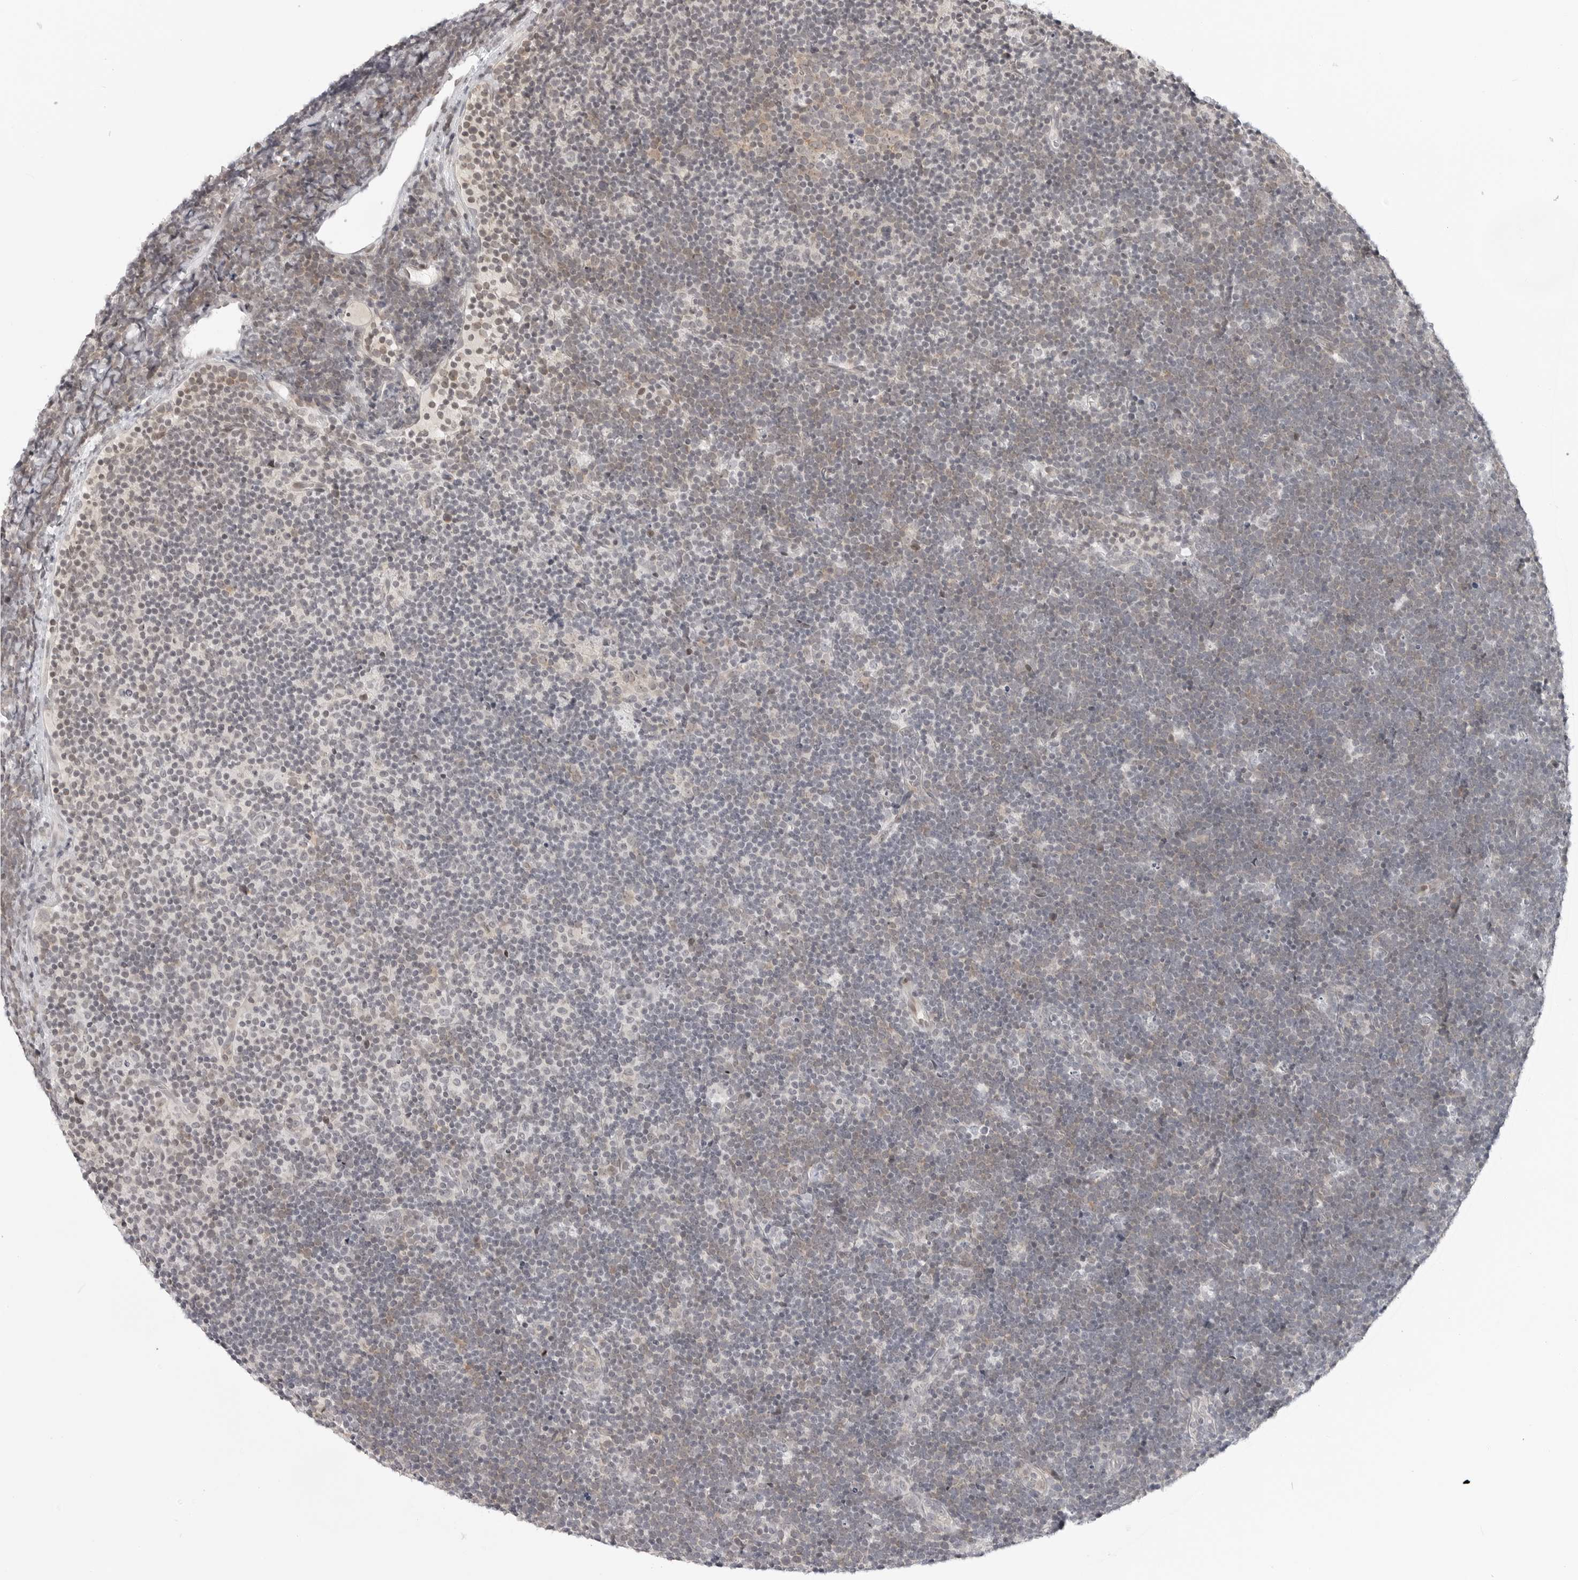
{"staining": {"intensity": "negative", "quantity": "none", "location": "none"}, "tissue": "lymphoma", "cell_type": "Tumor cells", "image_type": "cancer", "snomed": [{"axis": "morphology", "description": "Malignant lymphoma, non-Hodgkin's type, High grade"}, {"axis": "topography", "description": "Lymph node"}], "caption": "Tumor cells are negative for protein expression in human malignant lymphoma, non-Hodgkin's type (high-grade).", "gene": "C8orf33", "patient": {"sex": "male", "age": 13}}